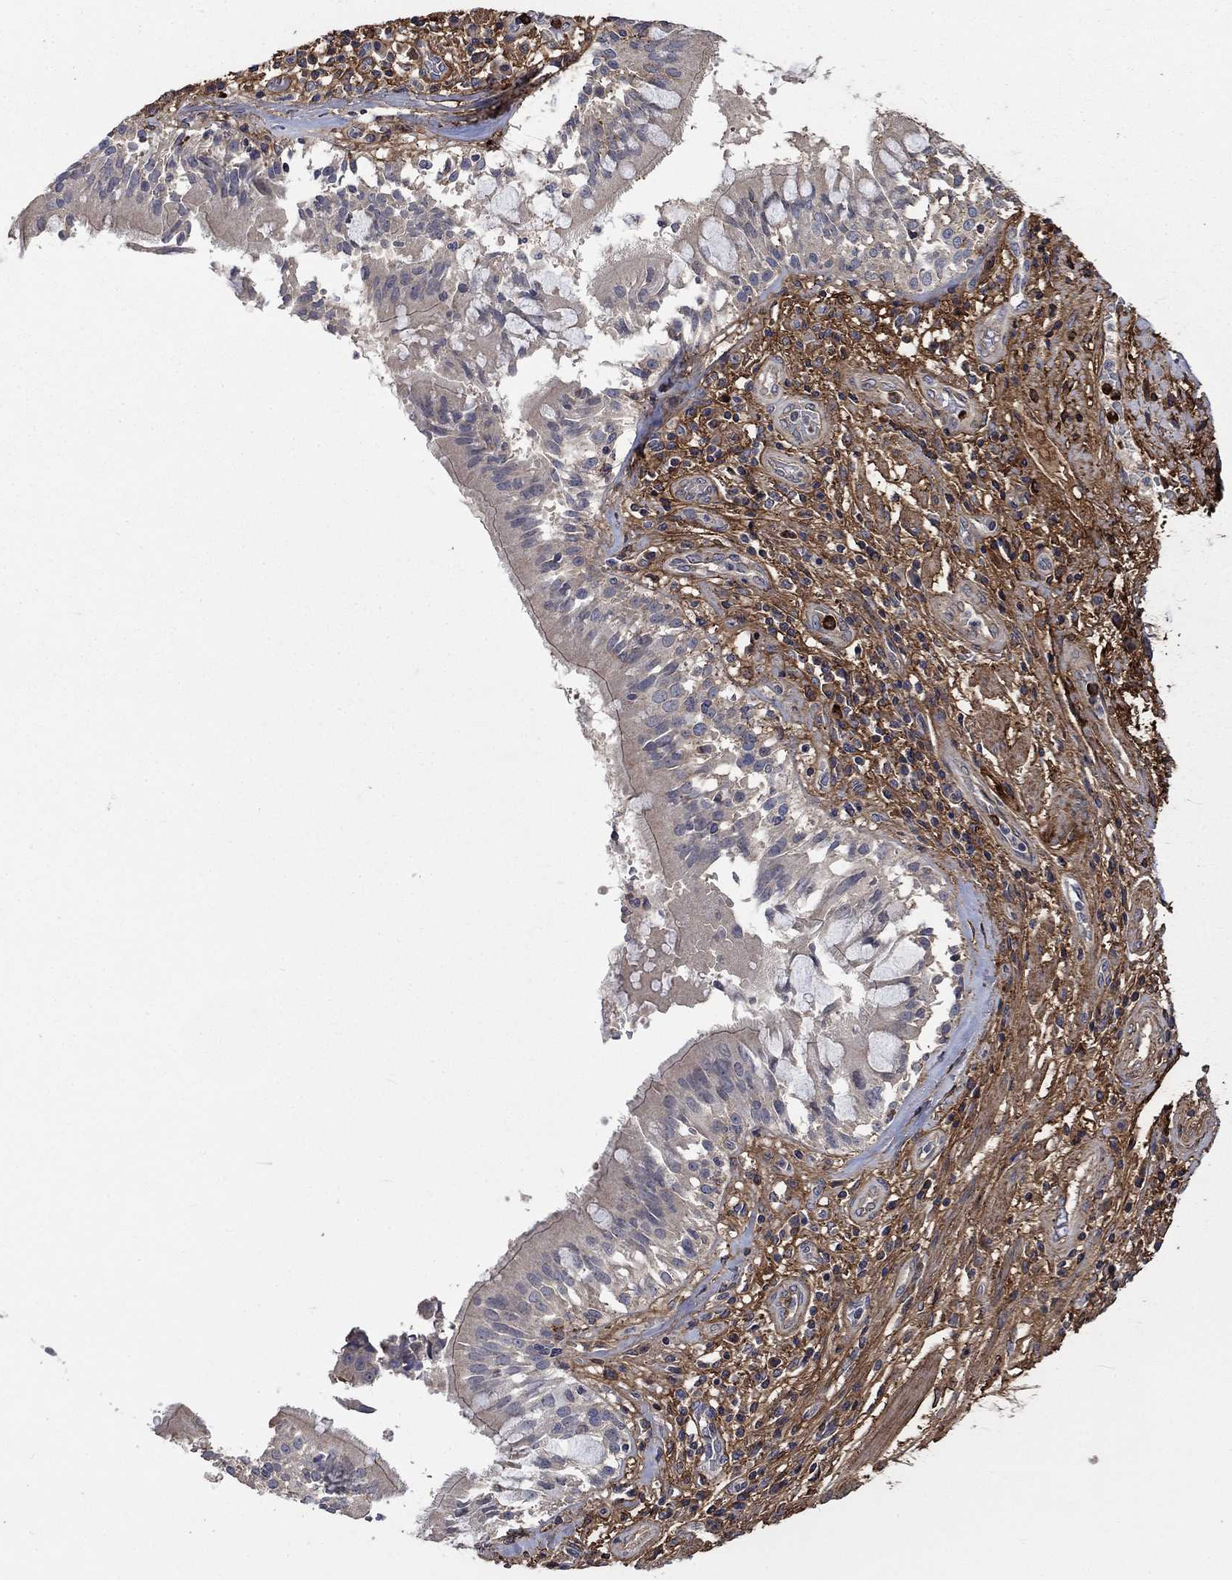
{"staining": {"intensity": "negative", "quantity": "none", "location": "none"}, "tissue": "lung cancer", "cell_type": "Tumor cells", "image_type": "cancer", "snomed": [{"axis": "morphology", "description": "Normal tissue, NOS"}, {"axis": "morphology", "description": "Squamous cell carcinoma, NOS"}, {"axis": "topography", "description": "Bronchus"}, {"axis": "topography", "description": "Lung"}], "caption": "Image shows no protein expression in tumor cells of lung squamous cell carcinoma tissue.", "gene": "VCAN", "patient": {"sex": "male", "age": 64}}